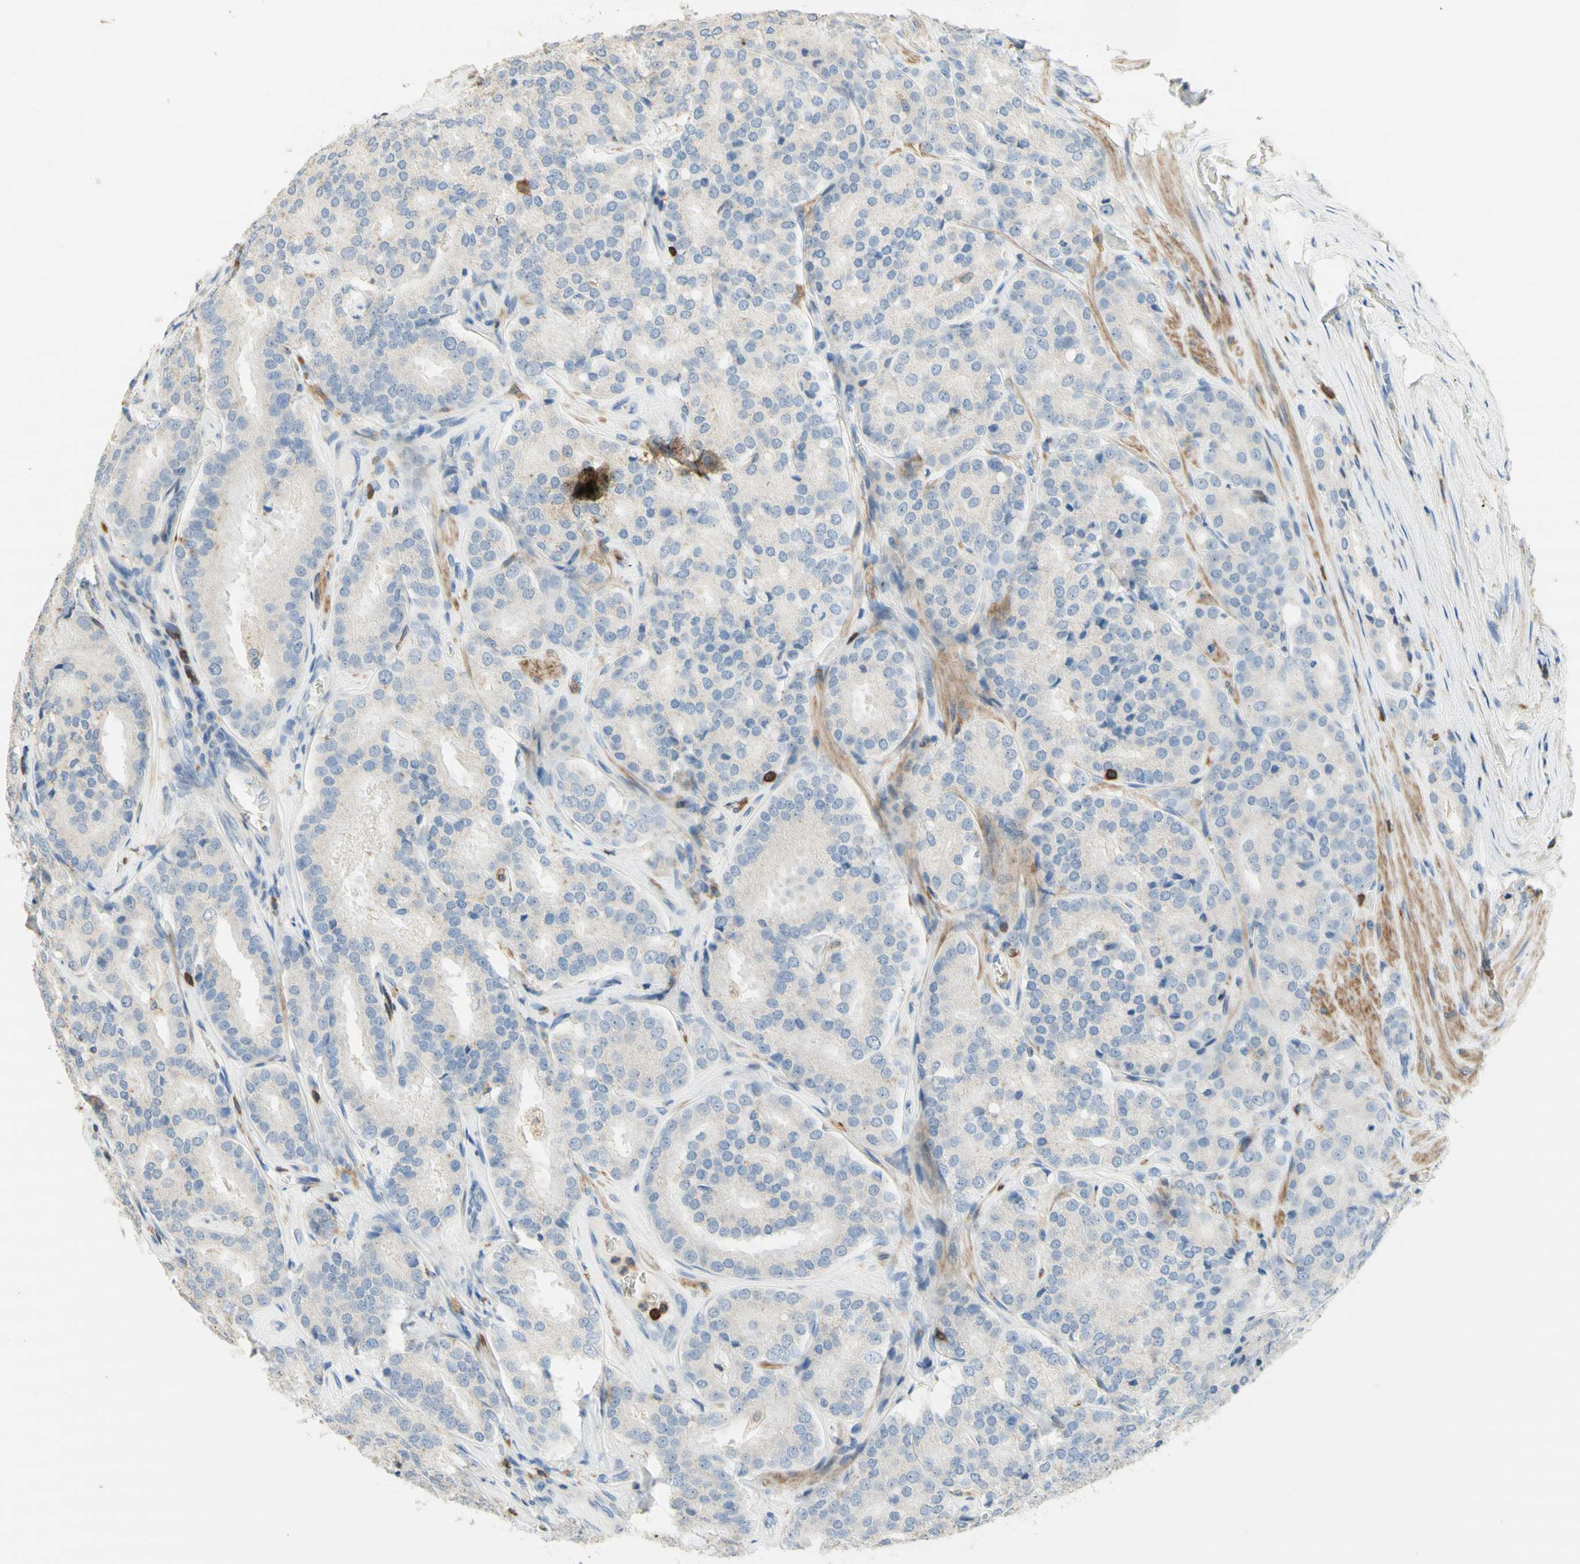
{"staining": {"intensity": "negative", "quantity": "none", "location": "none"}, "tissue": "prostate cancer", "cell_type": "Tumor cells", "image_type": "cancer", "snomed": [{"axis": "morphology", "description": "Adenocarcinoma, High grade"}, {"axis": "topography", "description": "Prostate"}], "caption": "Human prostate cancer (high-grade adenocarcinoma) stained for a protein using immunohistochemistry (IHC) displays no positivity in tumor cells.", "gene": "SPINK6", "patient": {"sex": "male", "age": 65}}